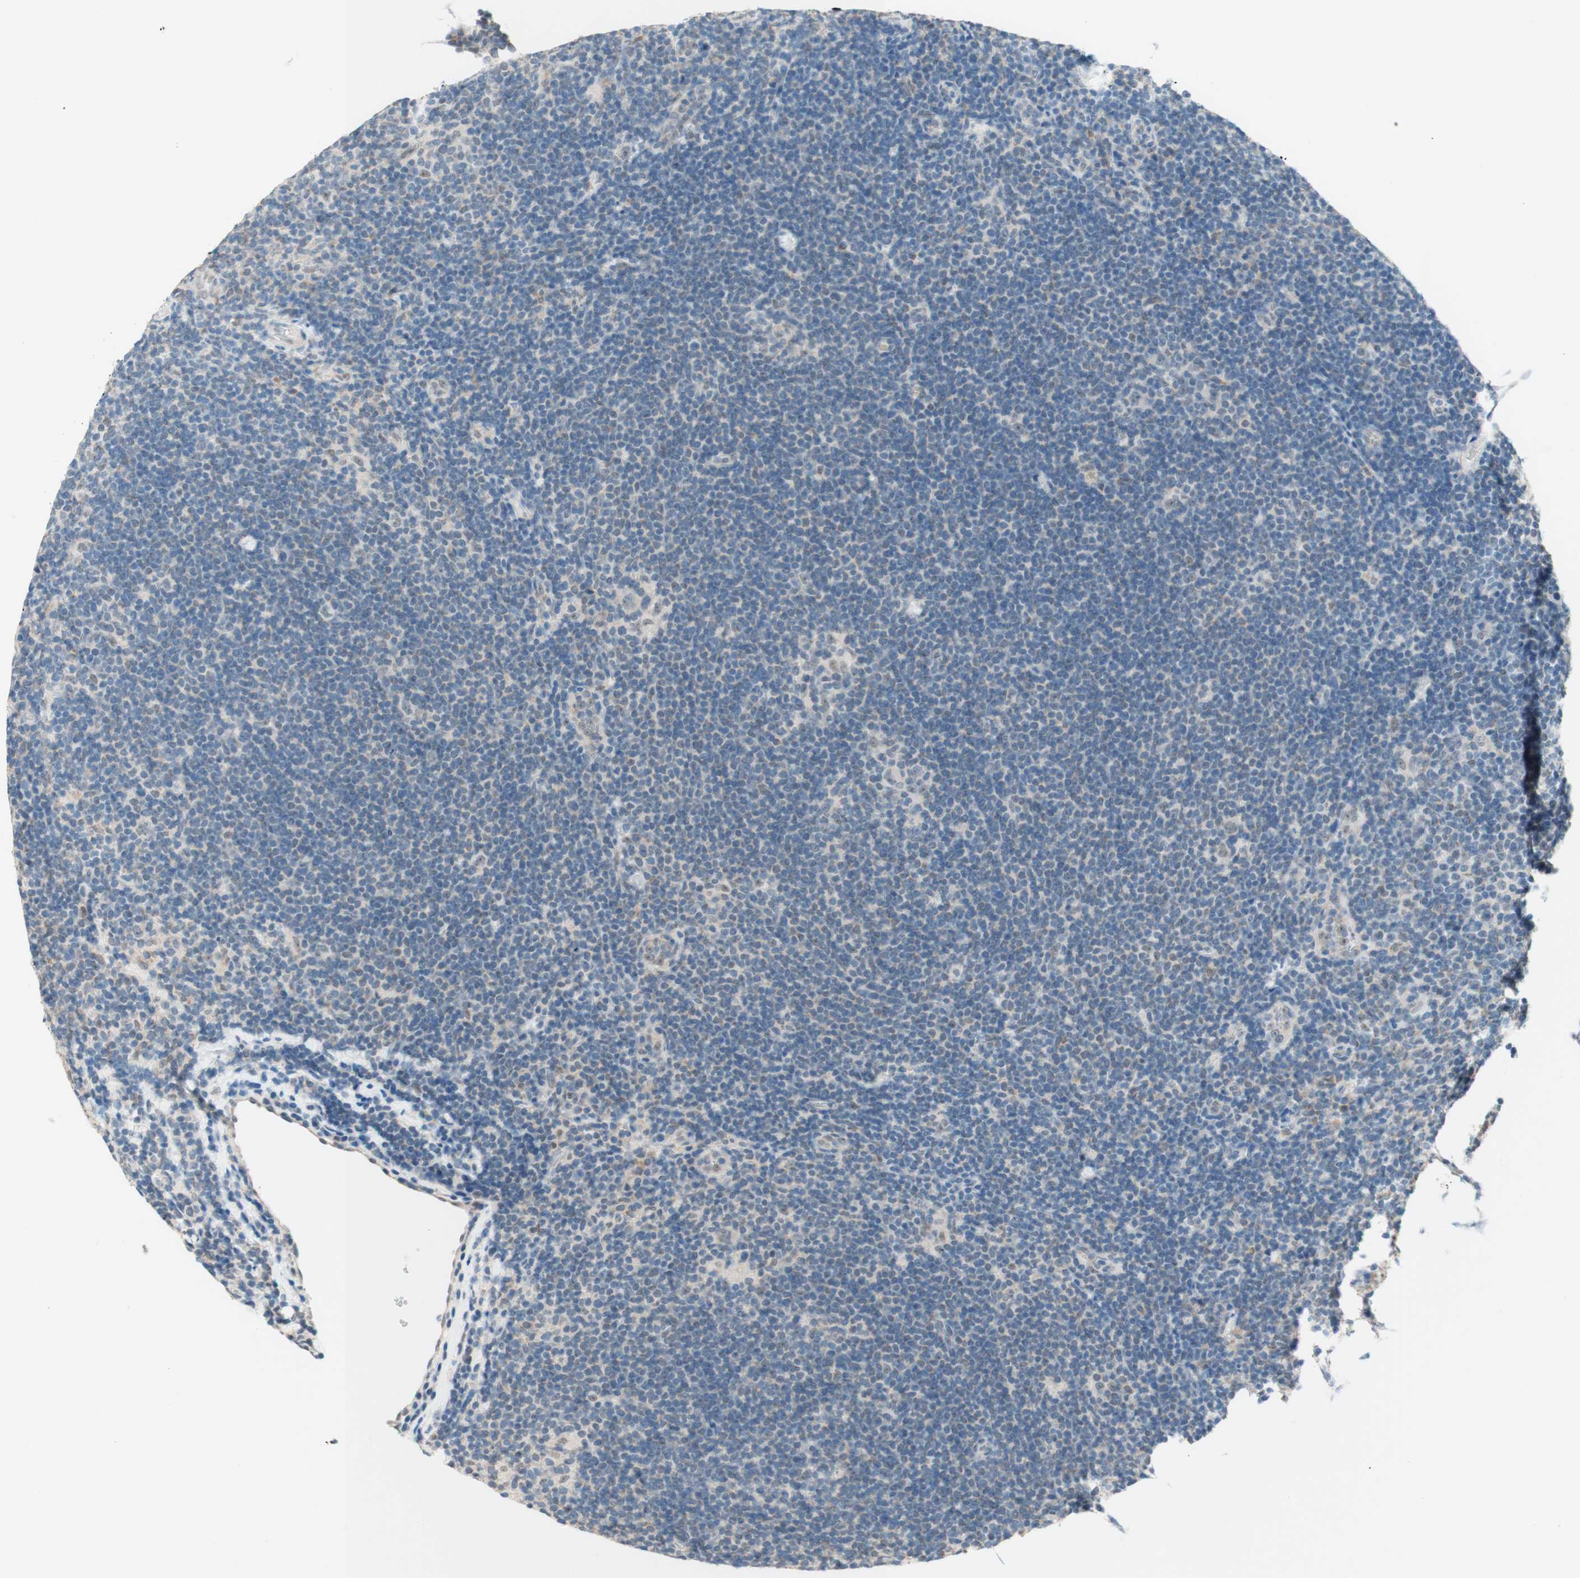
{"staining": {"intensity": "negative", "quantity": "none", "location": "none"}, "tissue": "lymphoma", "cell_type": "Tumor cells", "image_type": "cancer", "snomed": [{"axis": "morphology", "description": "Hodgkin's disease, NOS"}, {"axis": "topography", "description": "Lymph node"}], "caption": "Tumor cells are negative for protein expression in human Hodgkin's disease. (Immunohistochemistry, brightfield microscopy, high magnification).", "gene": "JPH1", "patient": {"sex": "female", "age": 57}}